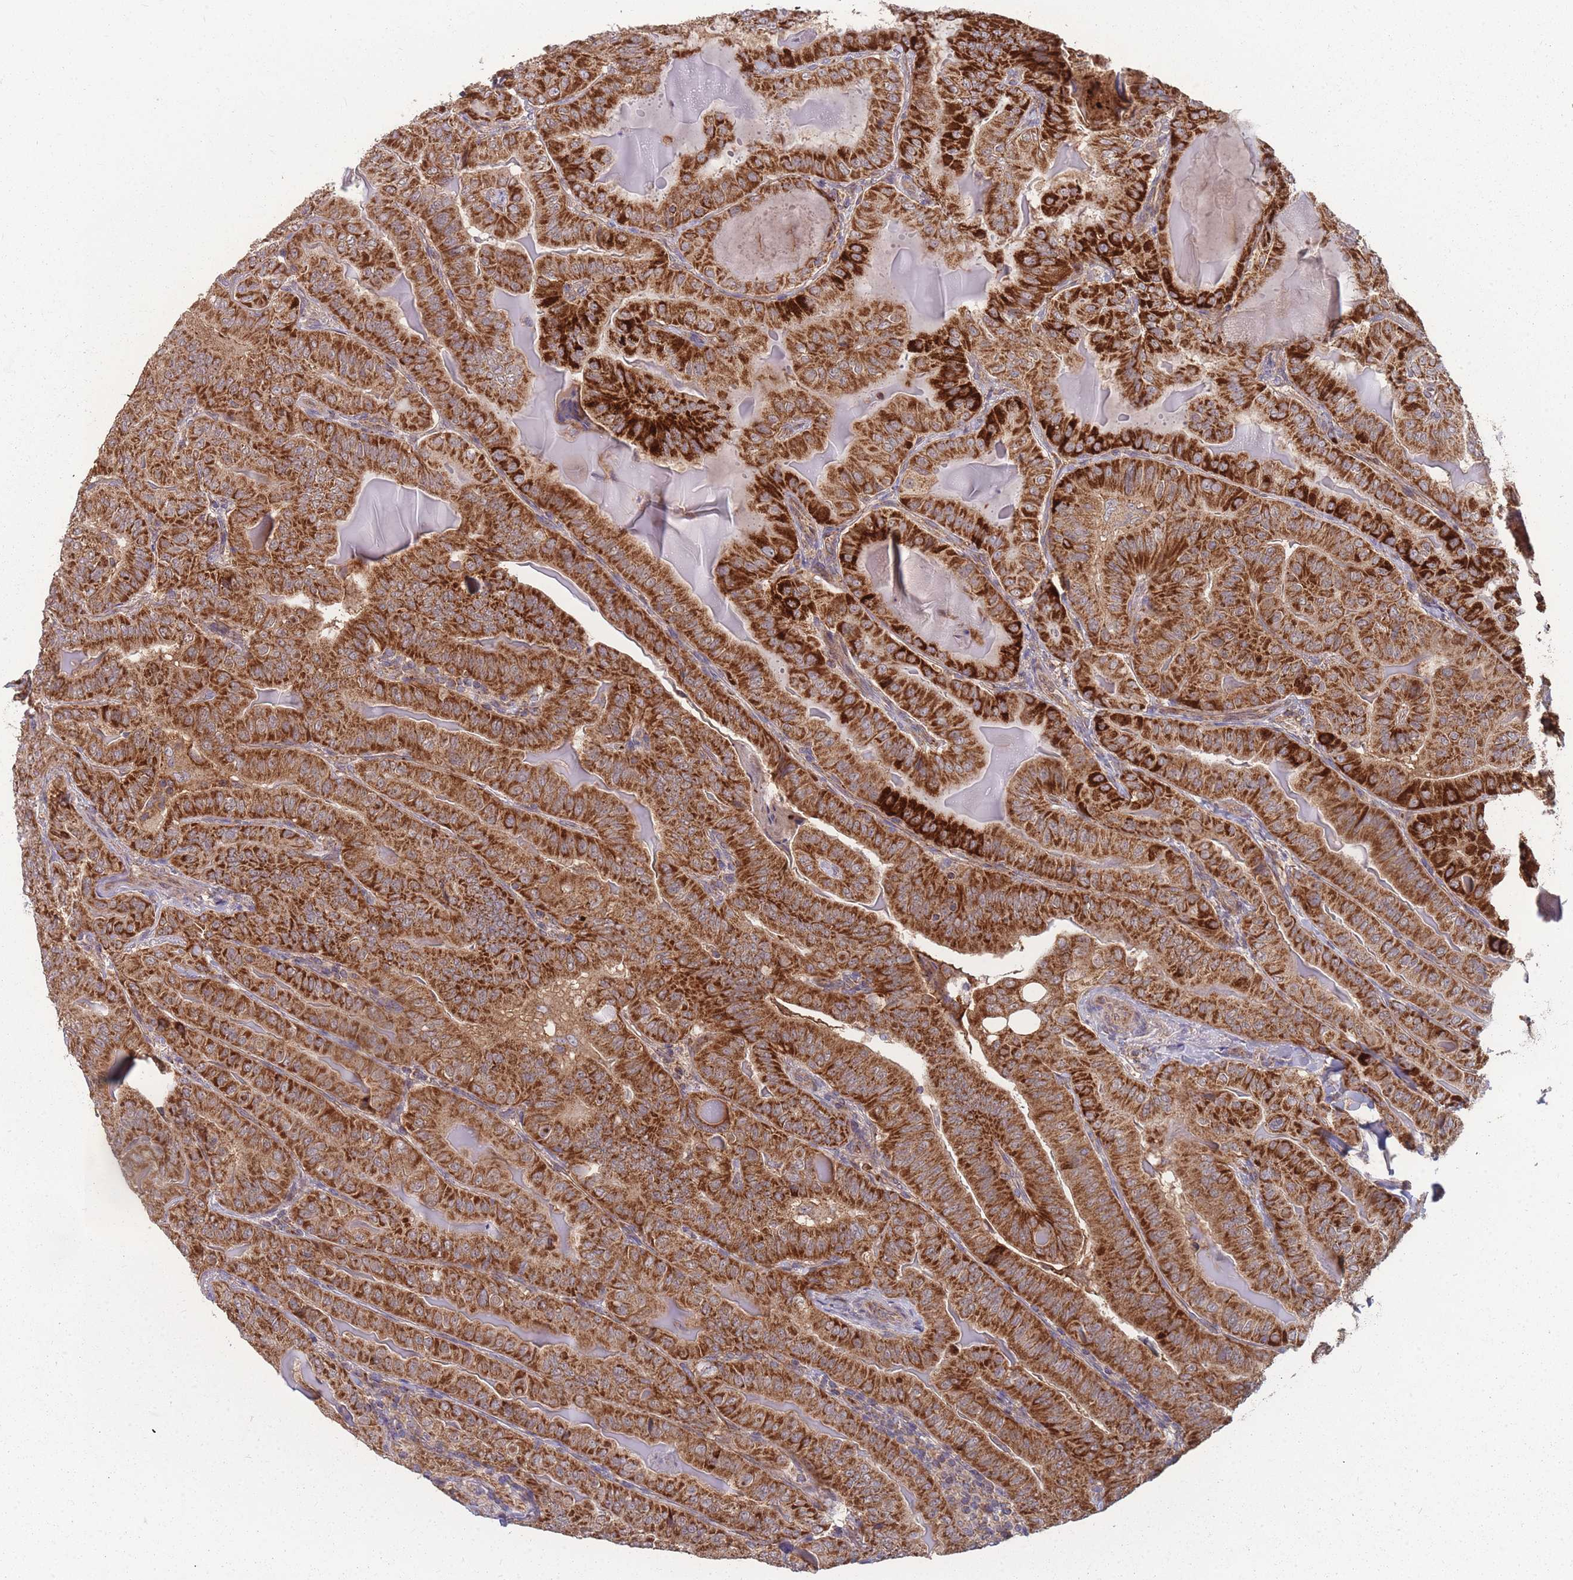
{"staining": {"intensity": "strong", "quantity": ">75%", "location": "cytoplasmic/membranous"}, "tissue": "thyroid cancer", "cell_type": "Tumor cells", "image_type": "cancer", "snomed": [{"axis": "morphology", "description": "Papillary adenocarcinoma, NOS"}, {"axis": "topography", "description": "Thyroid gland"}], "caption": "This is a histology image of immunohistochemistry staining of papillary adenocarcinoma (thyroid), which shows strong positivity in the cytoplasmic/membranous of tumor cells.", "gene": "SLC35B4", "patient": {"sex": "female", "age": 68}}